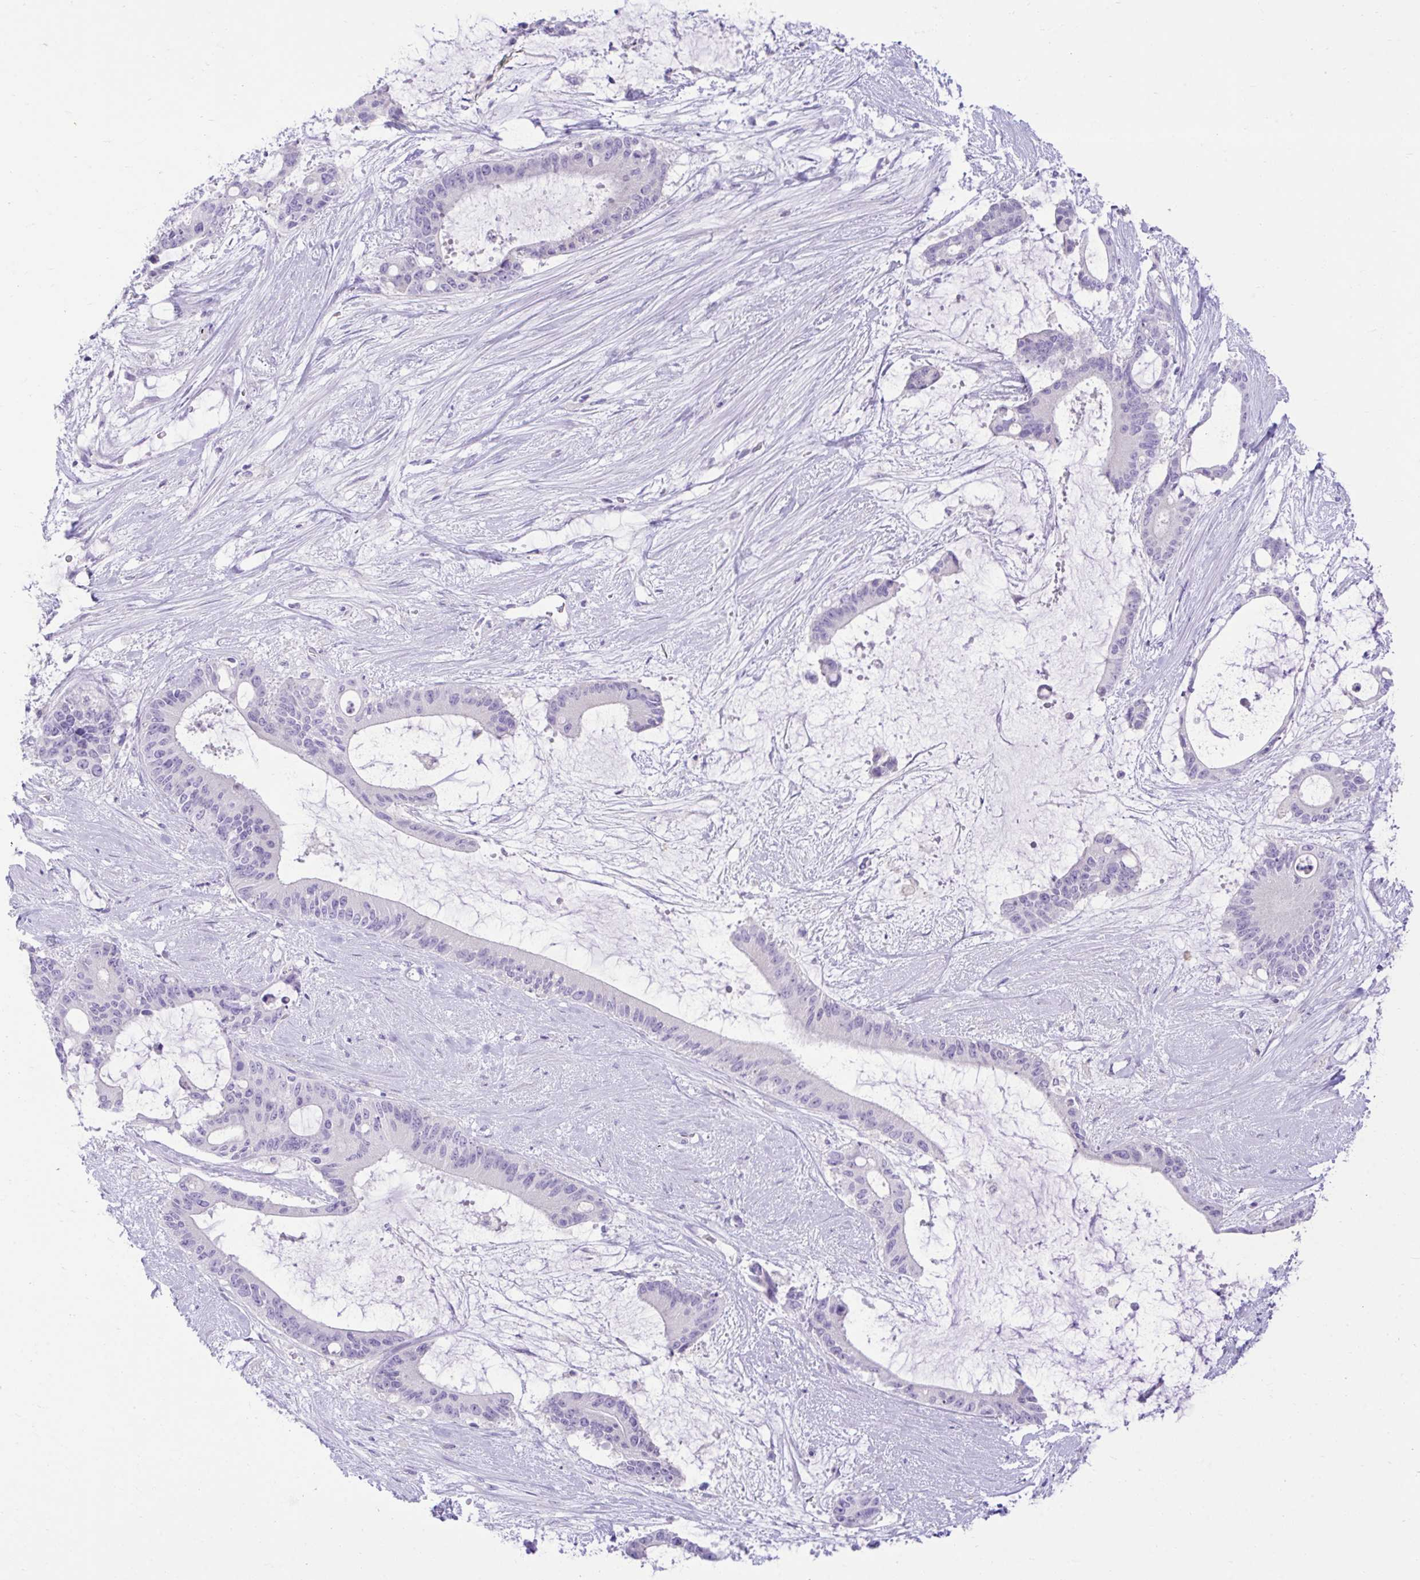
{"staining": {"intensity": "negative", "quantity": "none", "location": "none"}, "tissue": "liver cancer", "cell_type": "Tumor cells", "image_type": "cancer", "snomed": [{"axis": "morphology", "description": "Normal tissue, NOS"}, {"axis": "morphology", "description": "Cholangiocarcinoma"}, {"axis": "topography", "description": "Liver"}, {"axis": "topography", "description": "Peripheral nerve tissue"}], "caption": "Liver cancer was stained to show a protein in brown. There is no significant positivity in tumor cells. Brightfield microscopy of immunohistochemistry (IHC) stained with DAB (brown) and hematoxylin (blue), captured at high magnification.", "gene": "PLEKHH1", "patient": {"sex": "female", "age": 73}}